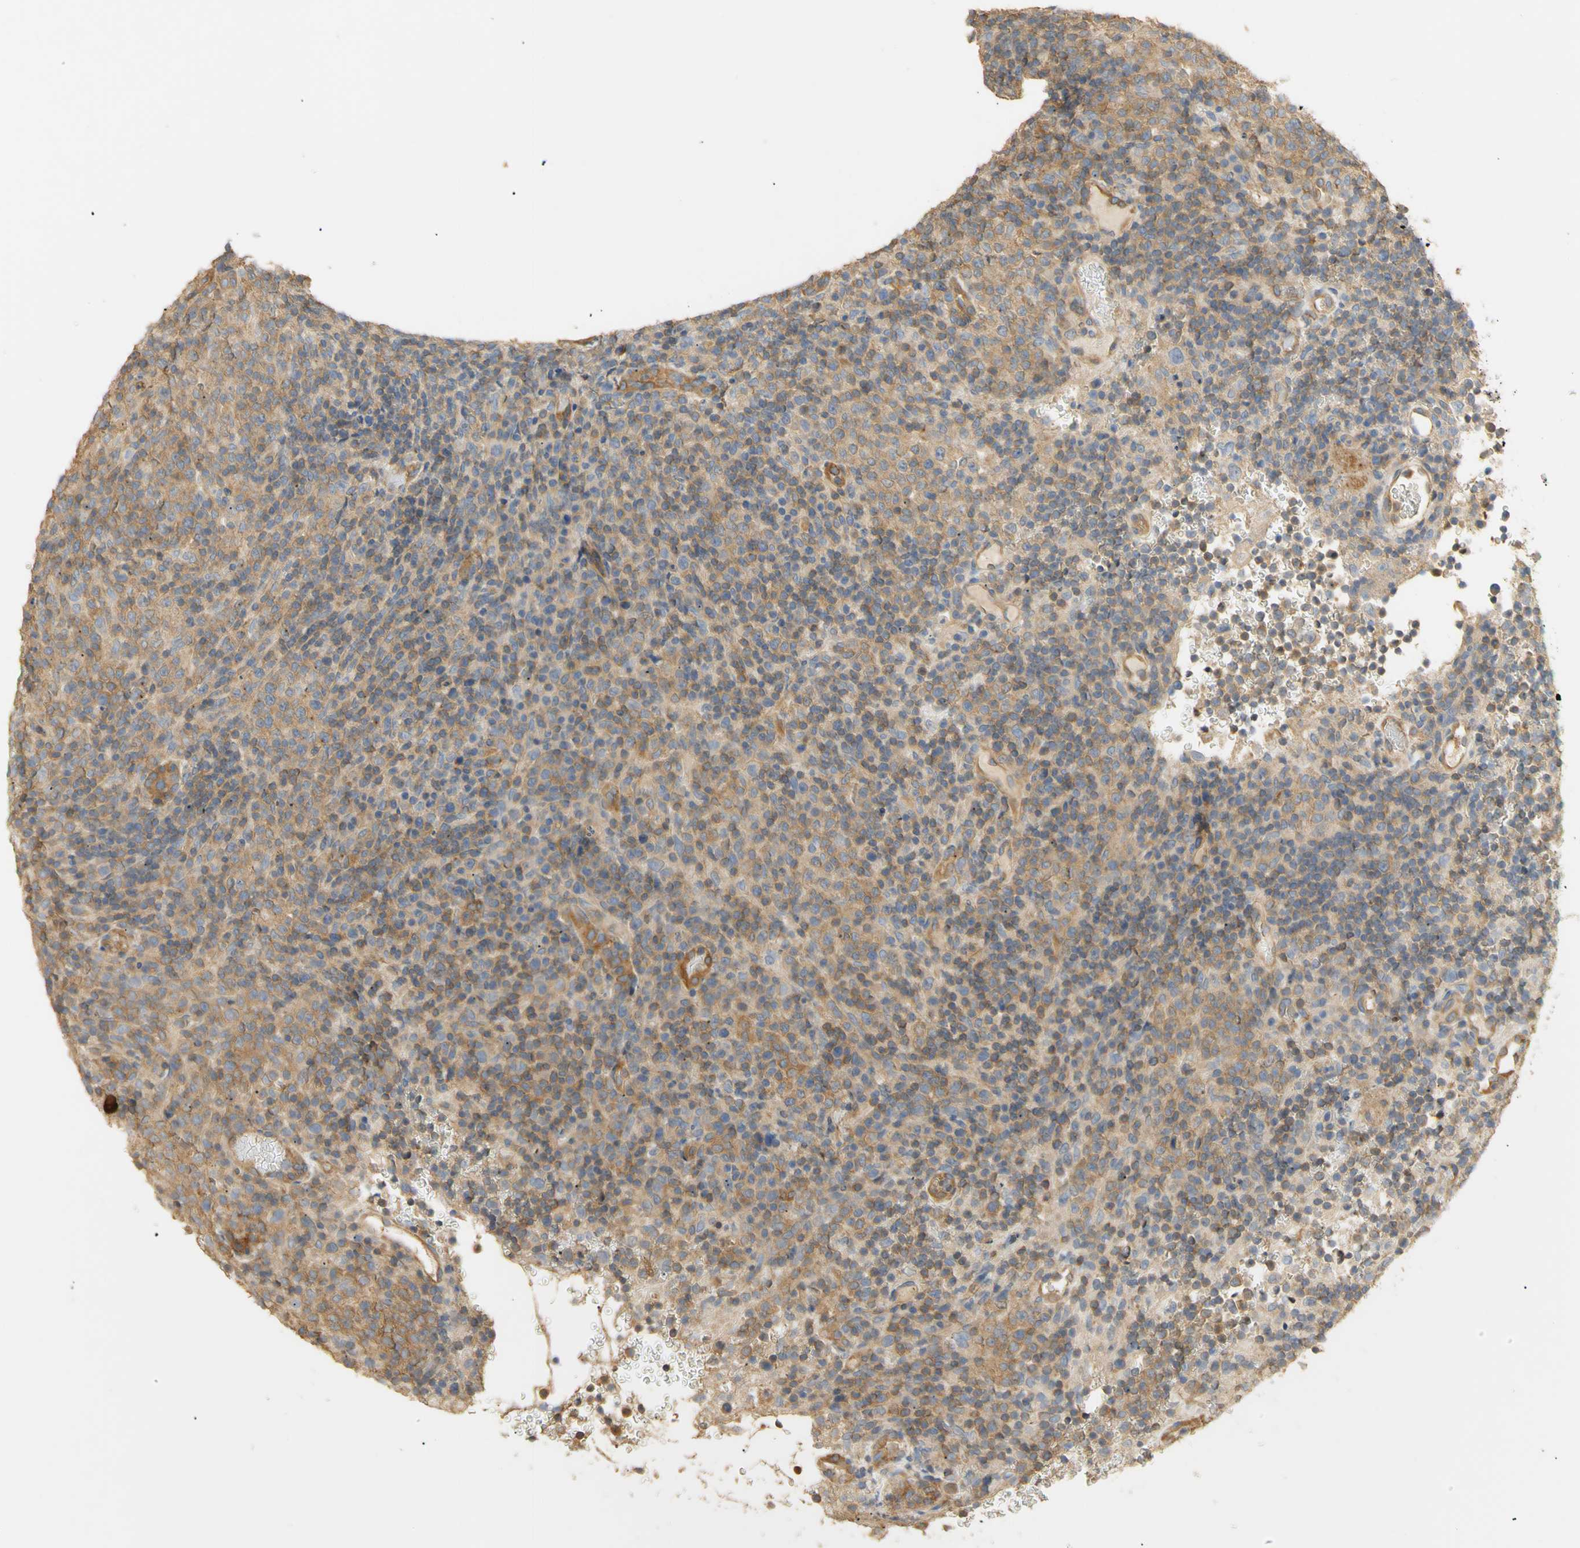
{"staining": {"intensity": "moderate", "quantity": "25%-75%", "location": "cytoplasmic/membranous"}, "tissue": "lymphoma", "cell_type": "Tumor cells", "image_type": "cancer", "snomed": [{"axis": "morphology", "description": "Malignant lymphoma, non-Hodgkin's type, High grade"}, {"axis": "topography", "description": "Lymph node"}], "caption": "Brown immunohistochemical staining in human malignant lymphoma, non-Hodgkin's type (high-grade) shows moderate cytoplasmic/membranous expression in about 25%-75% of tumor cells.", "gene": "KCNE4", "patient": {"sex": "female", "age": 76}}